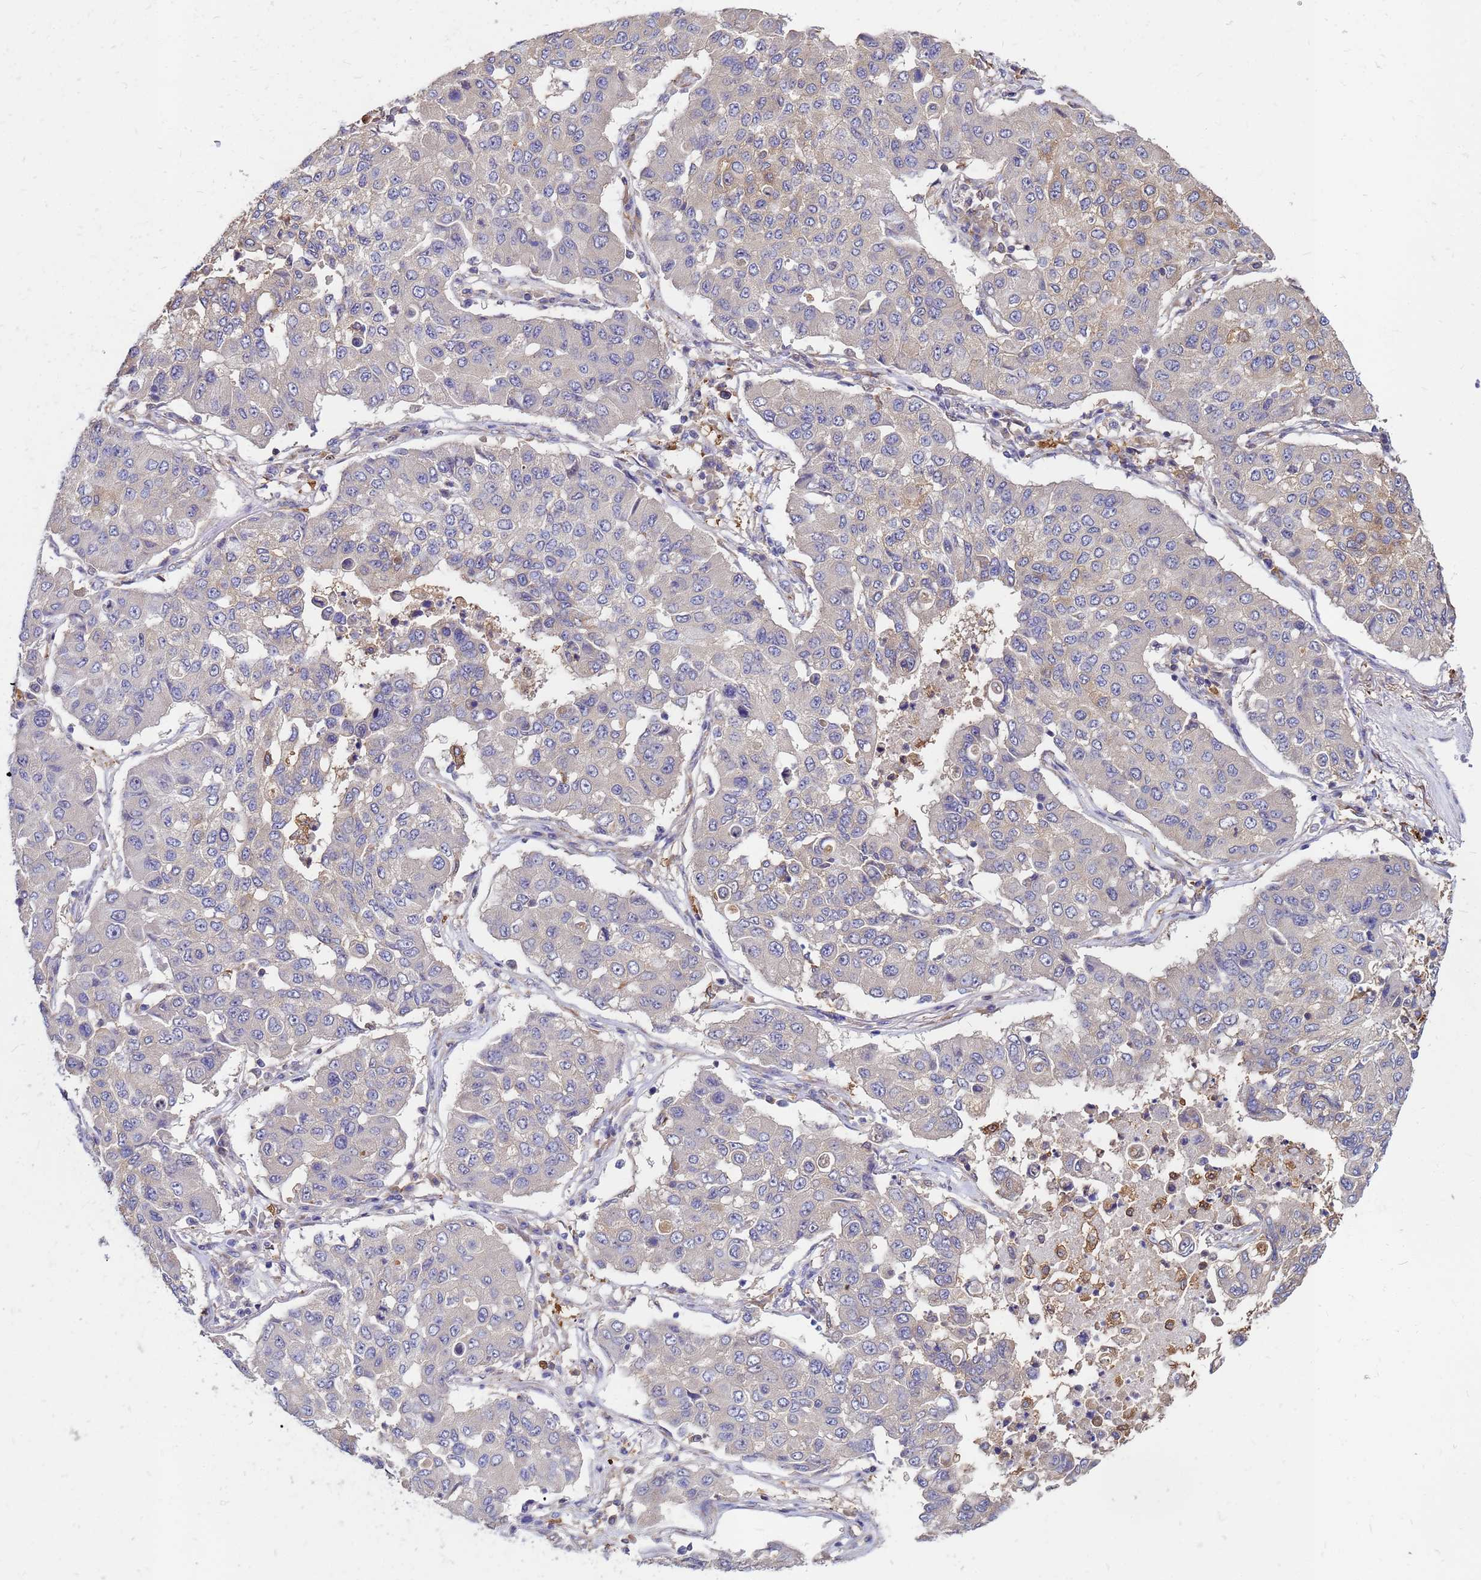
{"staining": {"intensity": "negative", "quantity": "none", "location": "none"}, "tissue": "lung cancer", "cell_type": "Tumor cells", "image_type": "cancer", "snomed": [{"axis": "morphology", "description": "Squamous cell carcinoma, NOS"}, {"axis": "topography", "description": "Lung"}], "caption": "An immunohistochemistry (IHC) micrograph of lung squamous cell carcinoma is shown. There is no staining in tumor cells of lung squamous cell carcinoma.", "gene": "MOB2", "patient": {"sex": "male", "age": 74}}